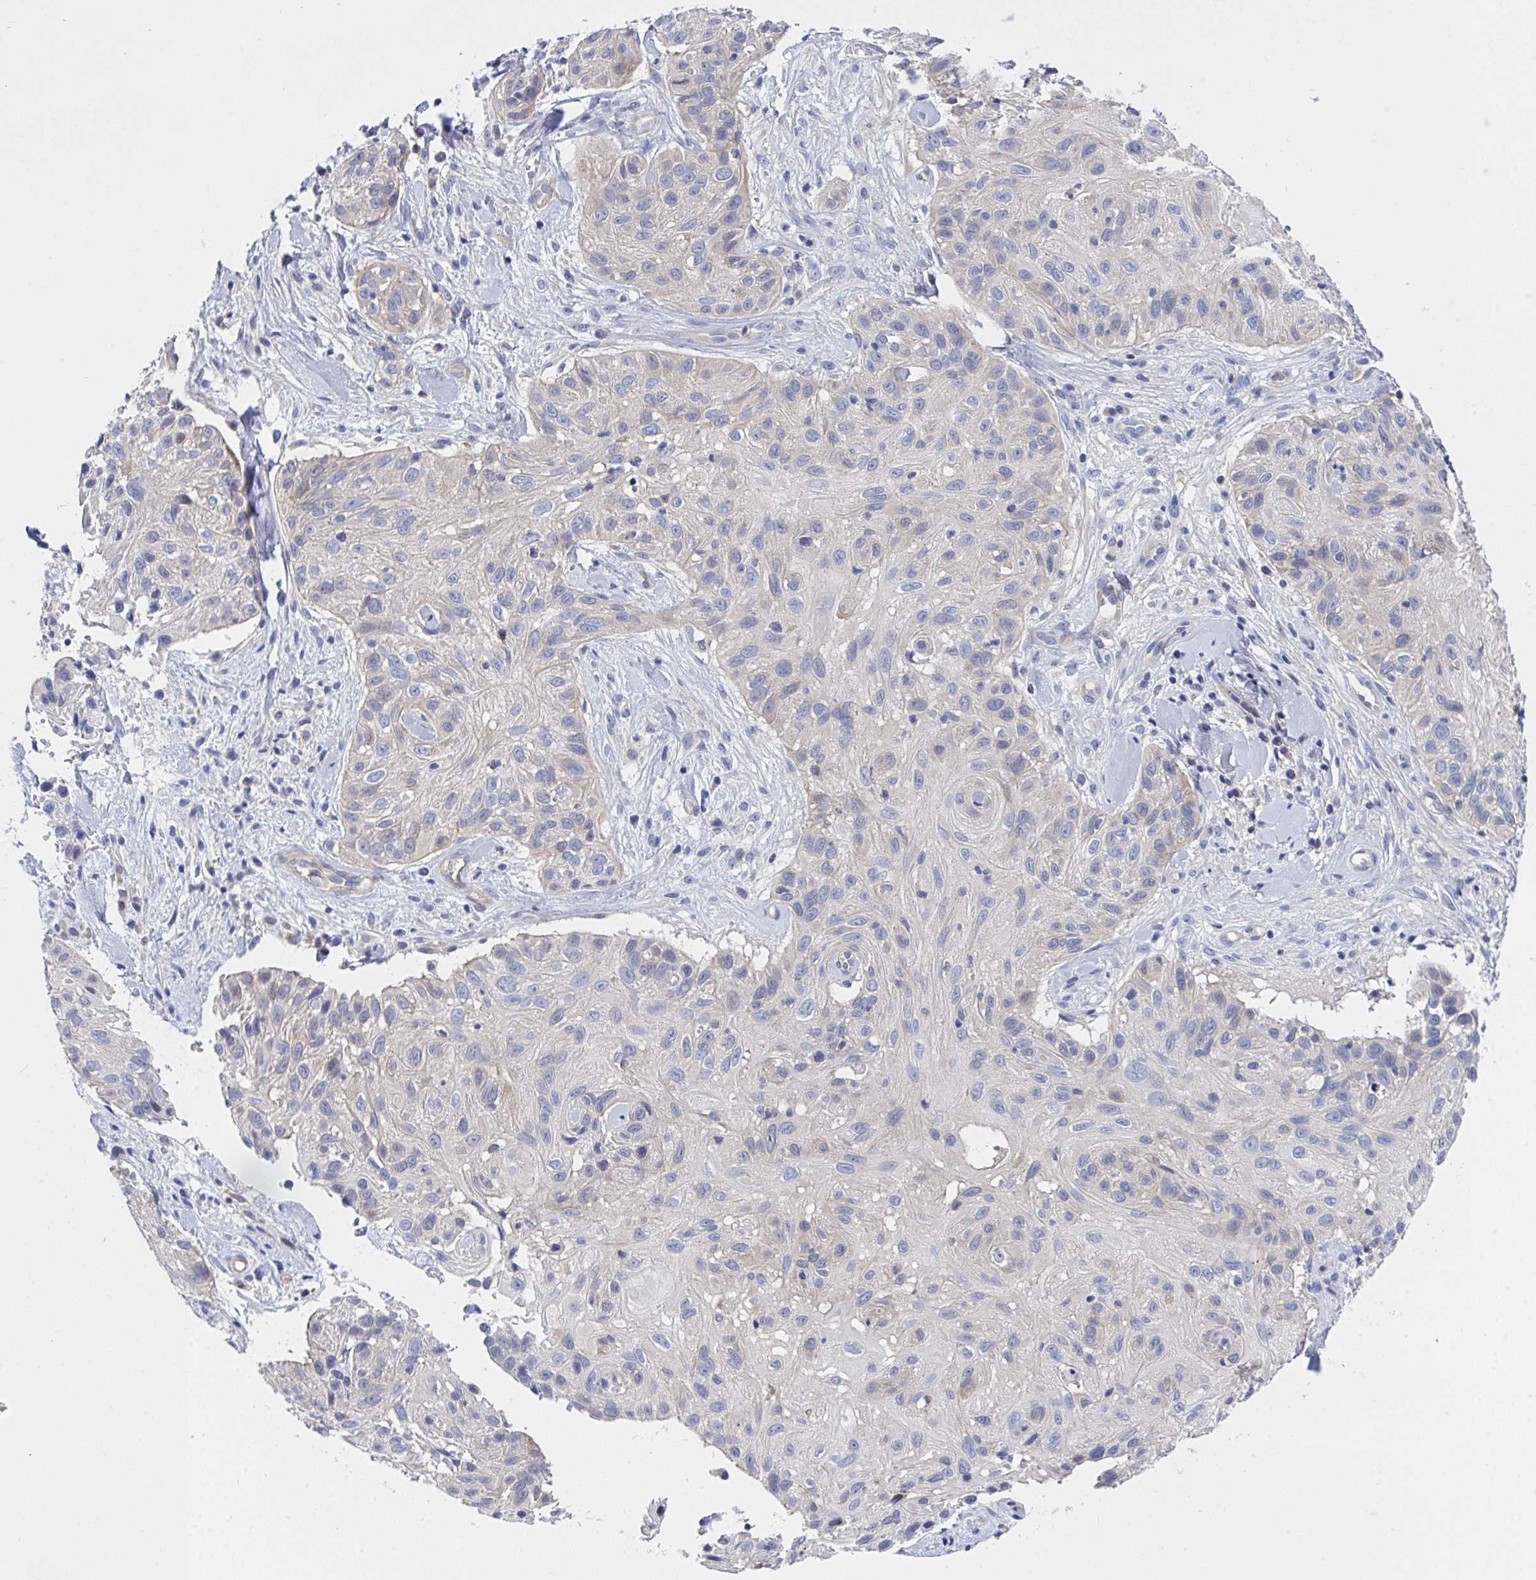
{"staining": {"intensity": "negative", "quantity": "none", "location": "none"}, "tissue": "skin cancer", "cell_type": "Tumor cells", "image_type": "cancer", "snomed": [{"axis": "morphology", "description": "Squamous cell carcinoma, NOS"}, {"axis": "topography", "description": "Skin"}], "caption": "This is an immunohistochemistry photomicrograph of squamous cell carcinoma (skin). There is no positivity in tumor cells.", "gene": "P2RX3", "patient": {"sex": "male", "age": 82}}